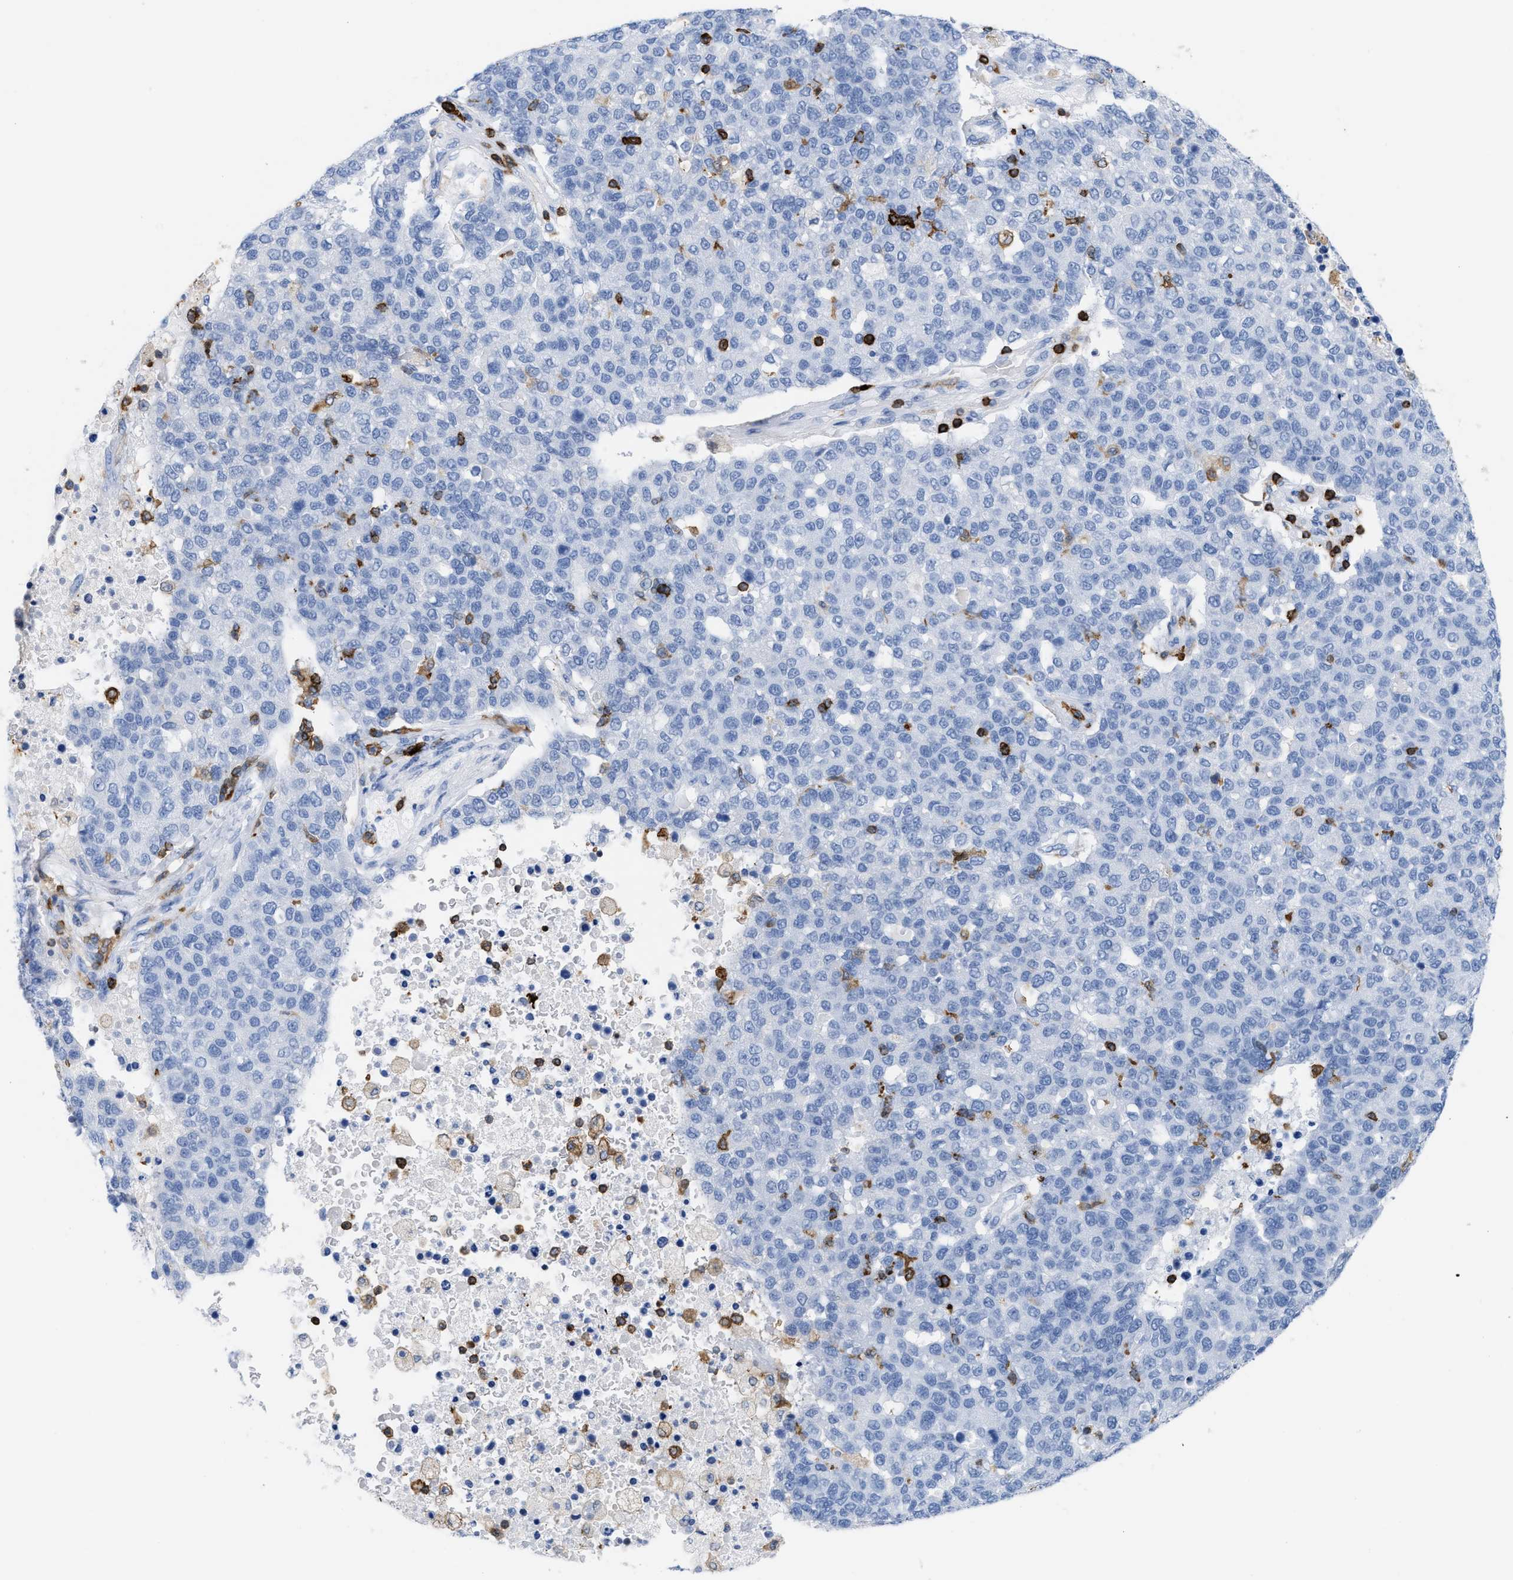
{"staining": {"intensity": "negative", "quantity": "none", "location": "none"}, "tissue": "pancreatic cancer", "cell_type": "Tumor cells", "image_type": "cancer", "snomed": [{"axis": "morphology", "description": "Adenocarcinoma, NOS"}, {"axis": "topography", "description": "Pancreas"}], "caption": "High magnification brightfield microscopy of pancreatic cancer (adenocarcinoma) stained with DAB (3,3'-diaminobenzidine) (brown) and counterstained with hematoxylin (blue): tumor cells show no significant staining.", "gene": "LCP1", "patient": {"sex": "female", "age": 61}}